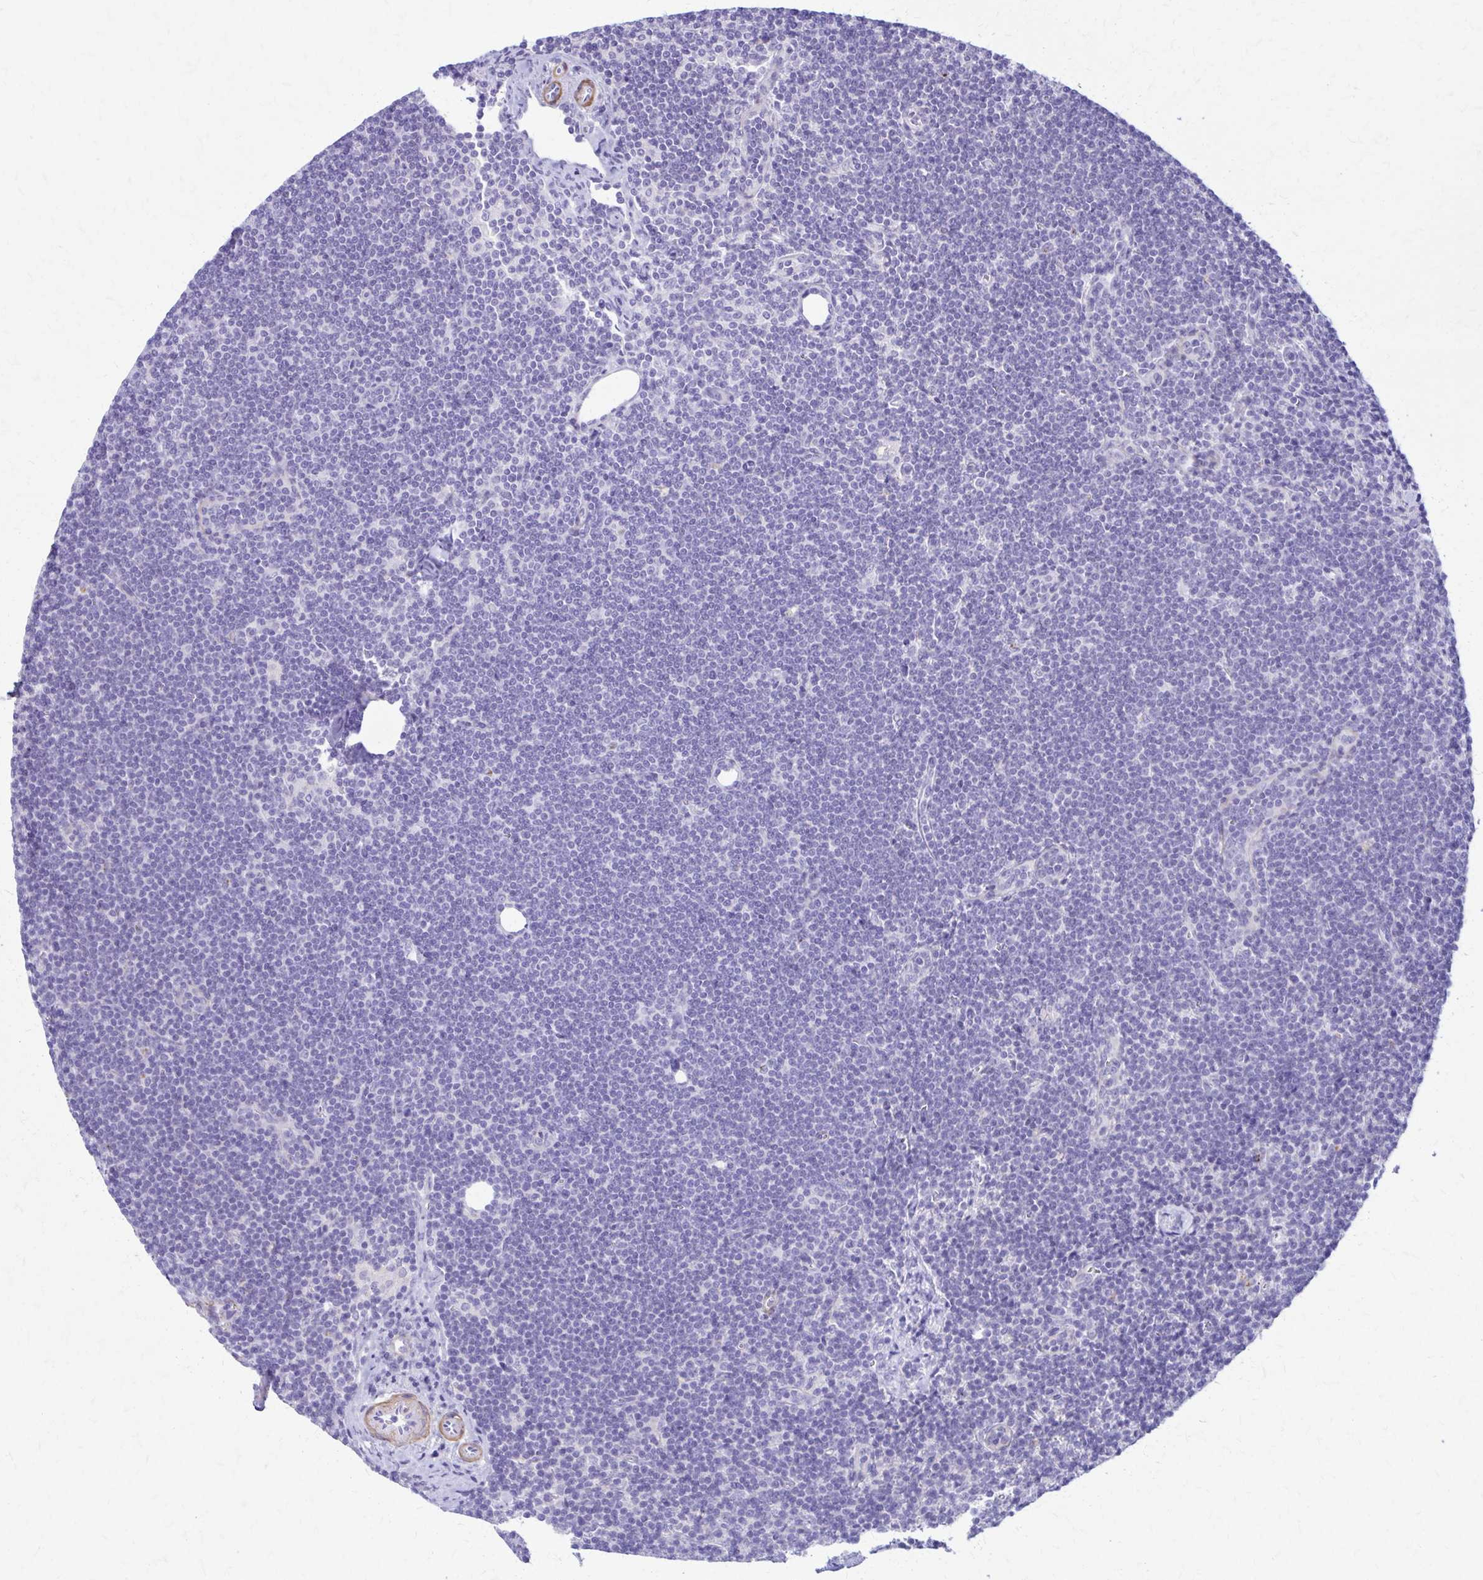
{"staining": {"intensity": "negative", "quantity": "none", "location": "none"}, "tissue": "lymphoma", "cell_type": "Tumor cells", "image_type": "cancer", "snomed": [{"axis": "morphology", "description": "Malignant lymphoma, non-Hodgkin's type, Low grade"}, {"axis": "topography", "description": "Lymph node"}], "caption": "Malignant lymphoma, non-Hodgkin's type (low-grade) was stained to show a protein in brown. There is no significant staining in tumor cells.", "gene": "DSP", "patient": {"sex": "female", "age": 73}}